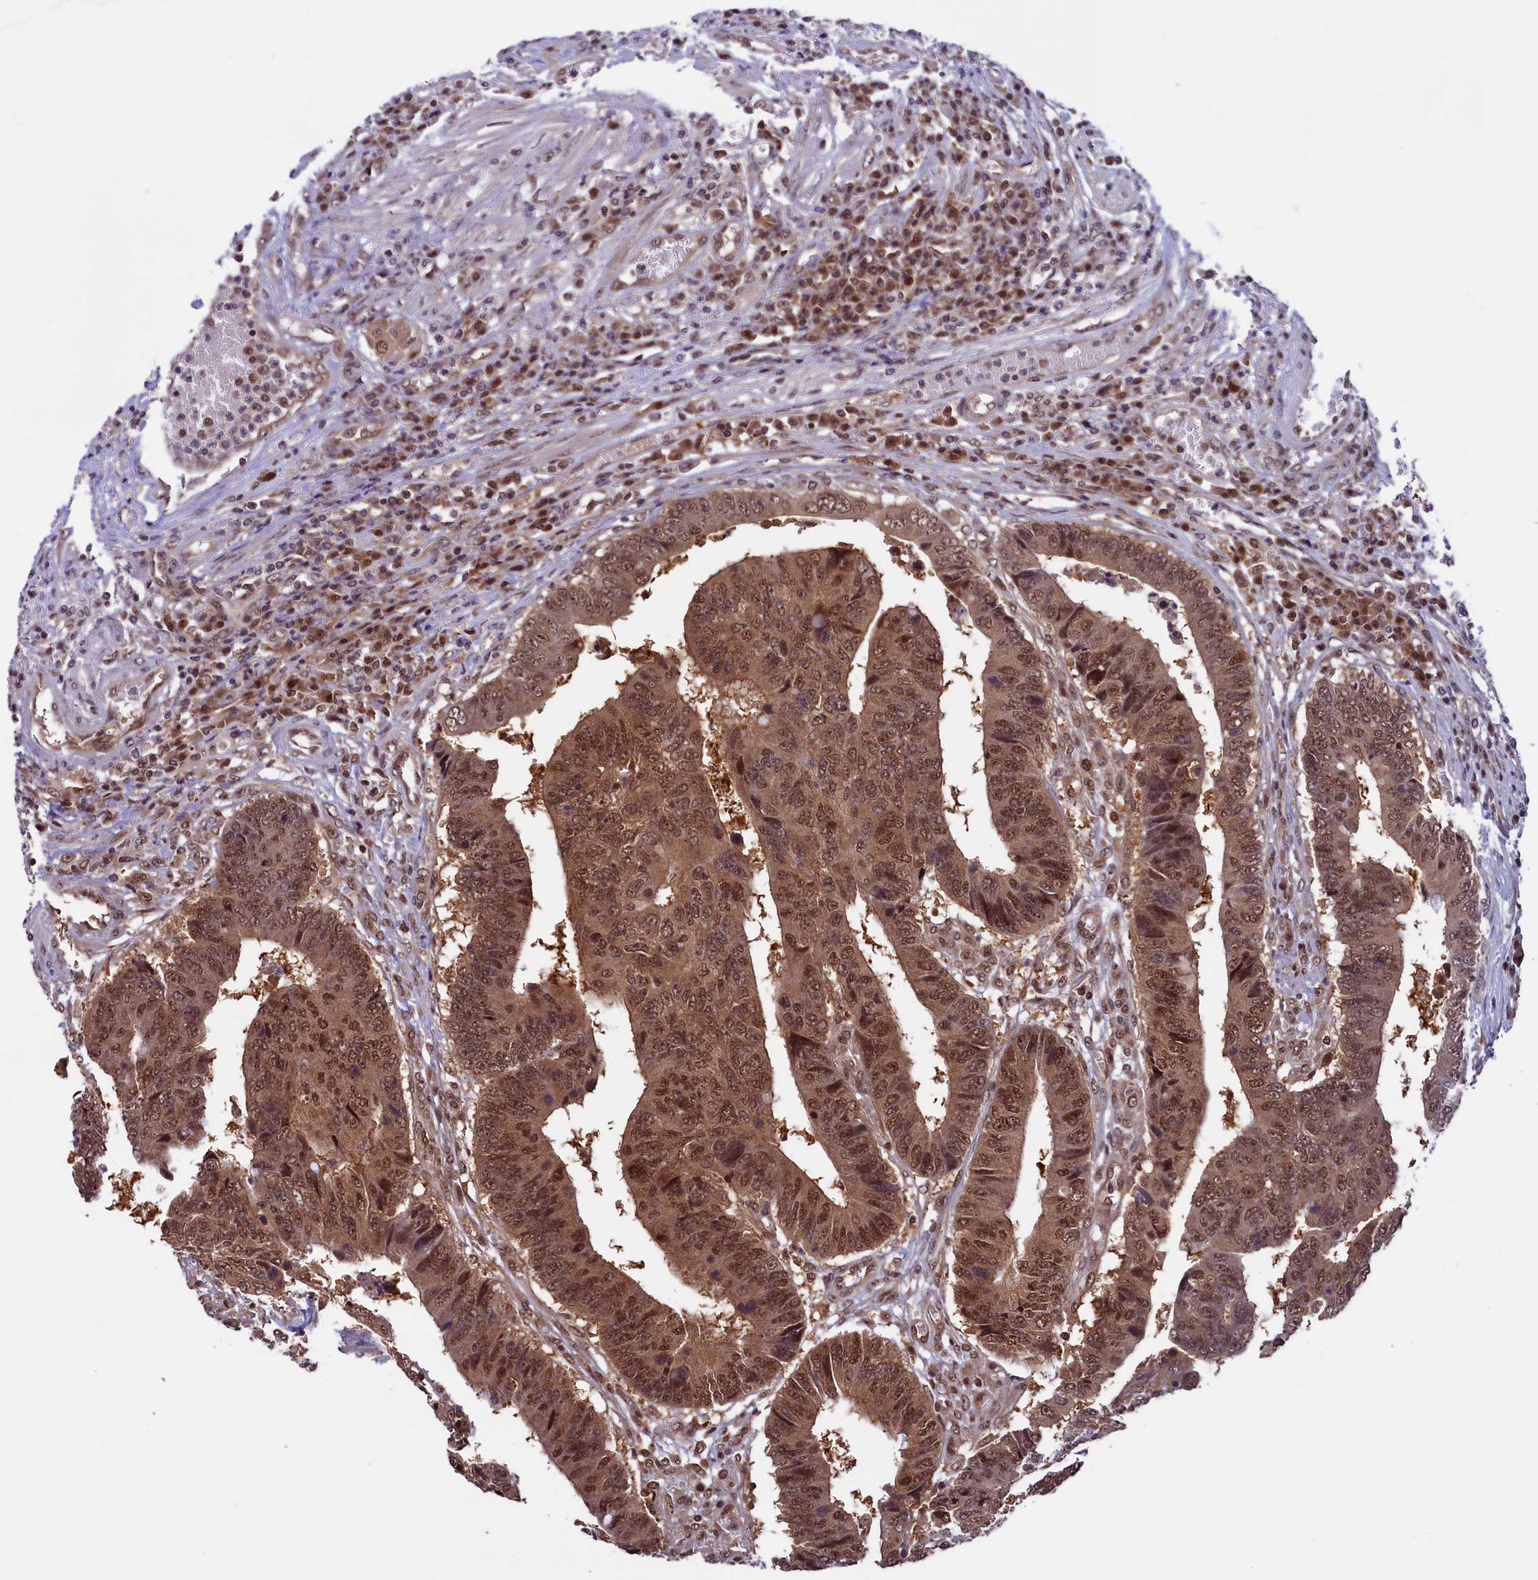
{"staining": {"intensity": "moderate", "quantity": ">75%", "location": "cytoplasmic/membranous,nuclear"}, "tissue": "colorectal cancer", "cell_type": "Tumor cells", "image_type": "cancer", "snomed": [{"axis": "morphology", "description": "Adenocarcinoma, NOS"}, {"axis": "topography", "description": "Rectum"}], "caption": "A photomicrograph of human colorectal cancer stained for a protein exhibits moderate cytoplasmic/membranous and nuclear brown staining in tumor cells.", "gene": "SLC7A6OS", "patient": {"sex": "male", "age": 84}}